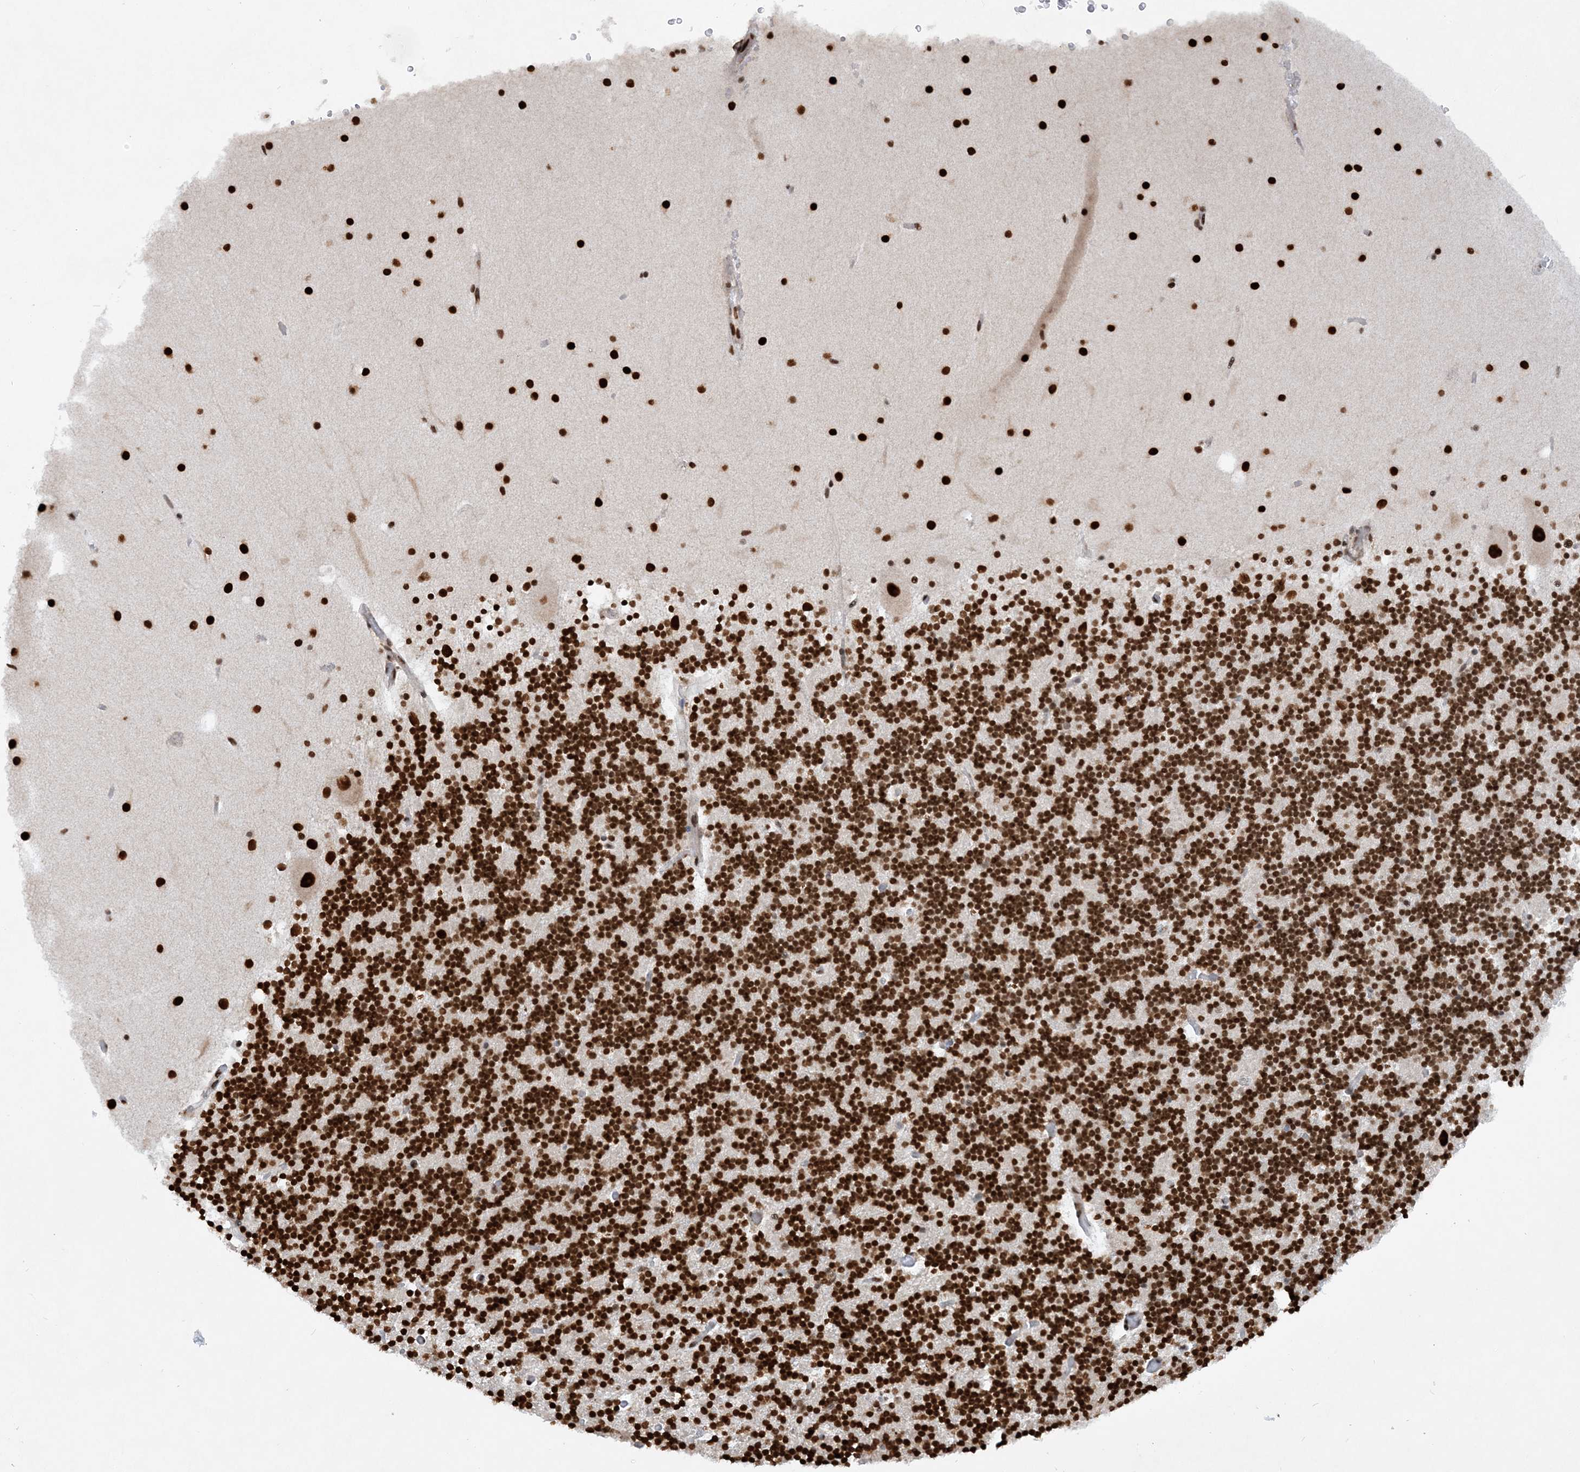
{"staining": {"intensity": "strong", "quantity": ">75%", "location": "nuclear"}, "tissue": "cerebellum", "cell_type": "Cells in granular layer", "image_type": "normal", "snomed": [{"axis": "morphology", "description": "Normal tissue, NOS"}, {"axis": "topography", "description": "Cerebellum"}], "caption": "An immunohistochemistry (IHC) image of benign tissue is shown. Protein staining in brown highlights strong nuclear positivity in cerebellum within cells in granular layer.", "gene": "DELE1", "patient": {"sex": "male", "age": 57}}